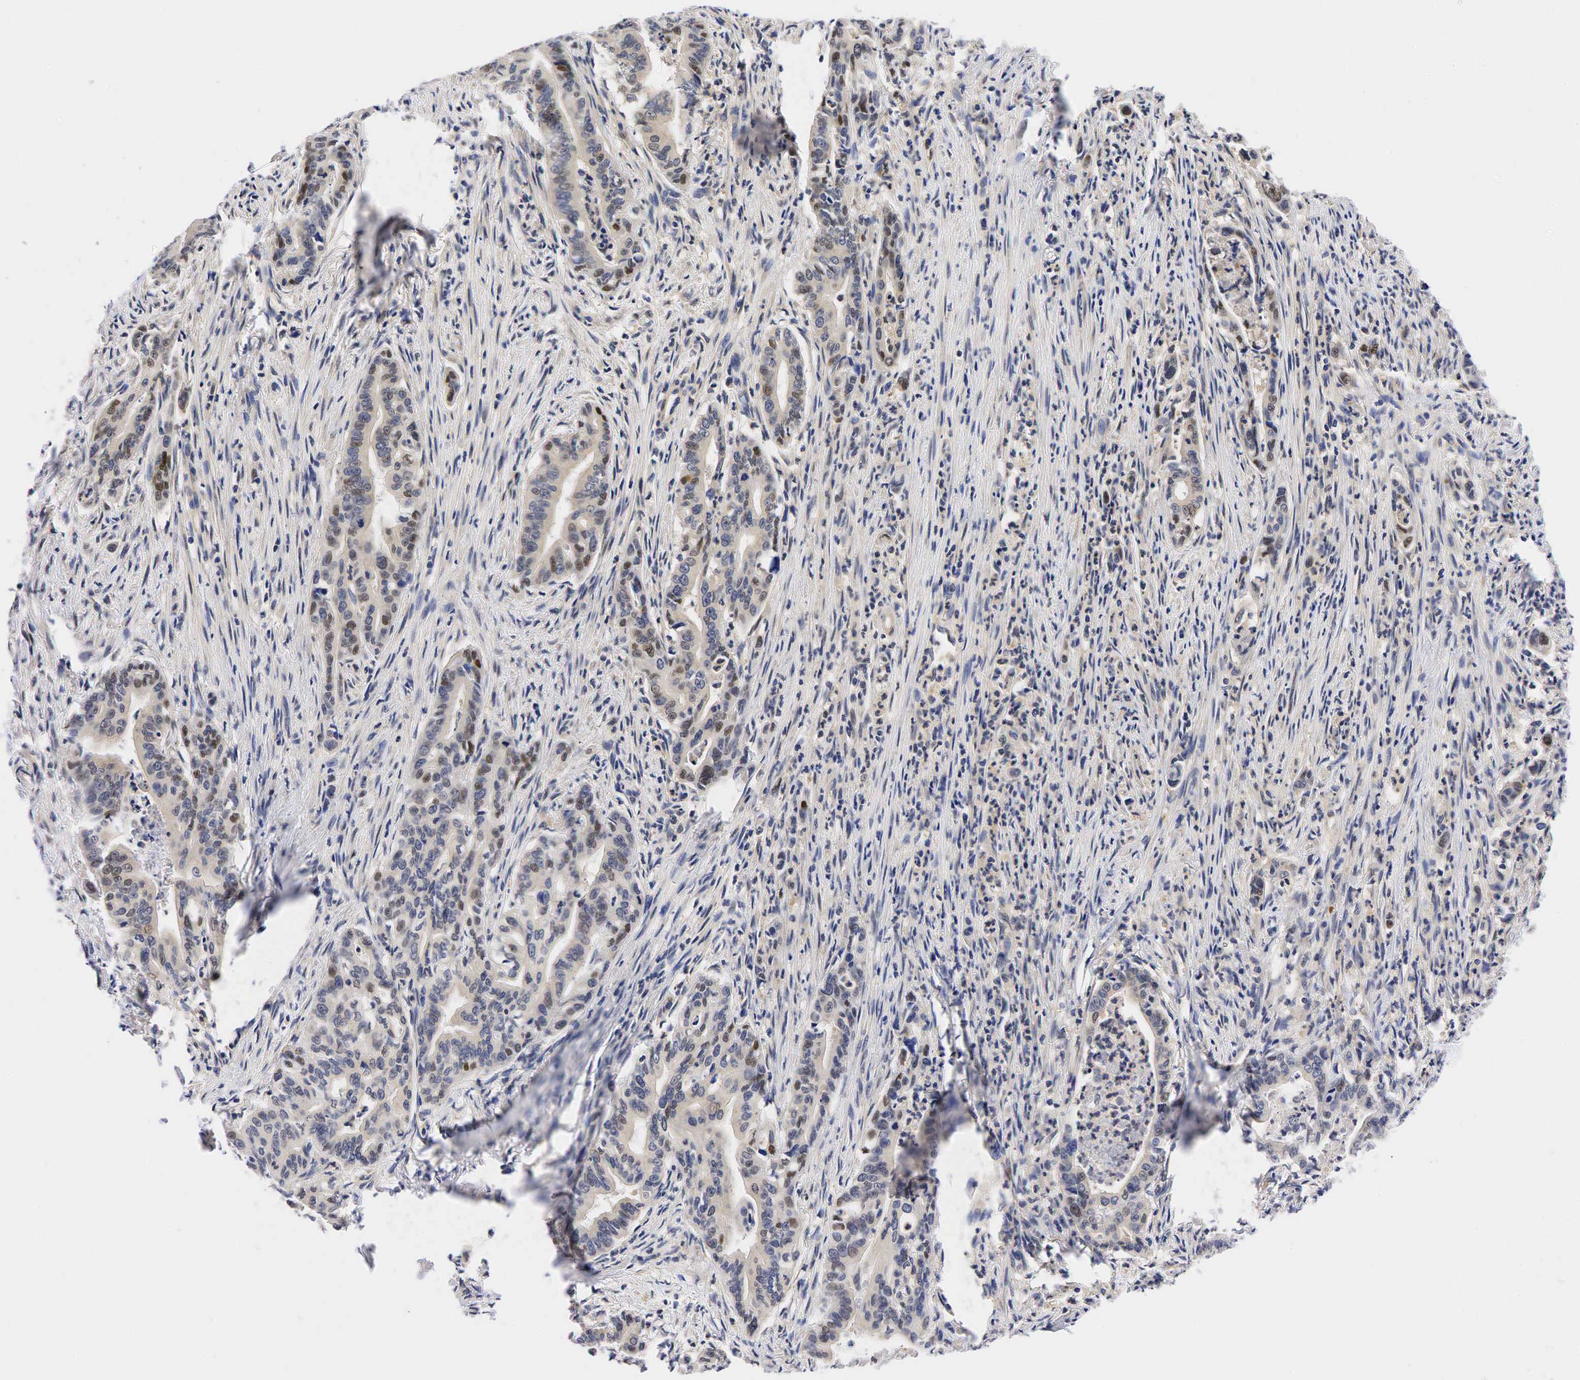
{"staining": {"intensity": "moderate", "quantity": "<25%", "location": "nuclear"}, "tissue": "stomach cancer", "cell_type": "Tumor cells", "image_type": "cancer", "snomed": [{"axis": "morphology", "description": "Adenocarcinoma, NOS"}, {"axis": "topography", "description": "Stomach"}], "caption": "Immunohistochemistry (IHC) histopathology image of human stomach adenocarcinoma stained for a protein (brown), which demonstrates low levels of moderate nuclear expression in approximately <25% of tumor cells.", "gene": "CCND1", "patient": {"sex": "female", "age": 76}}